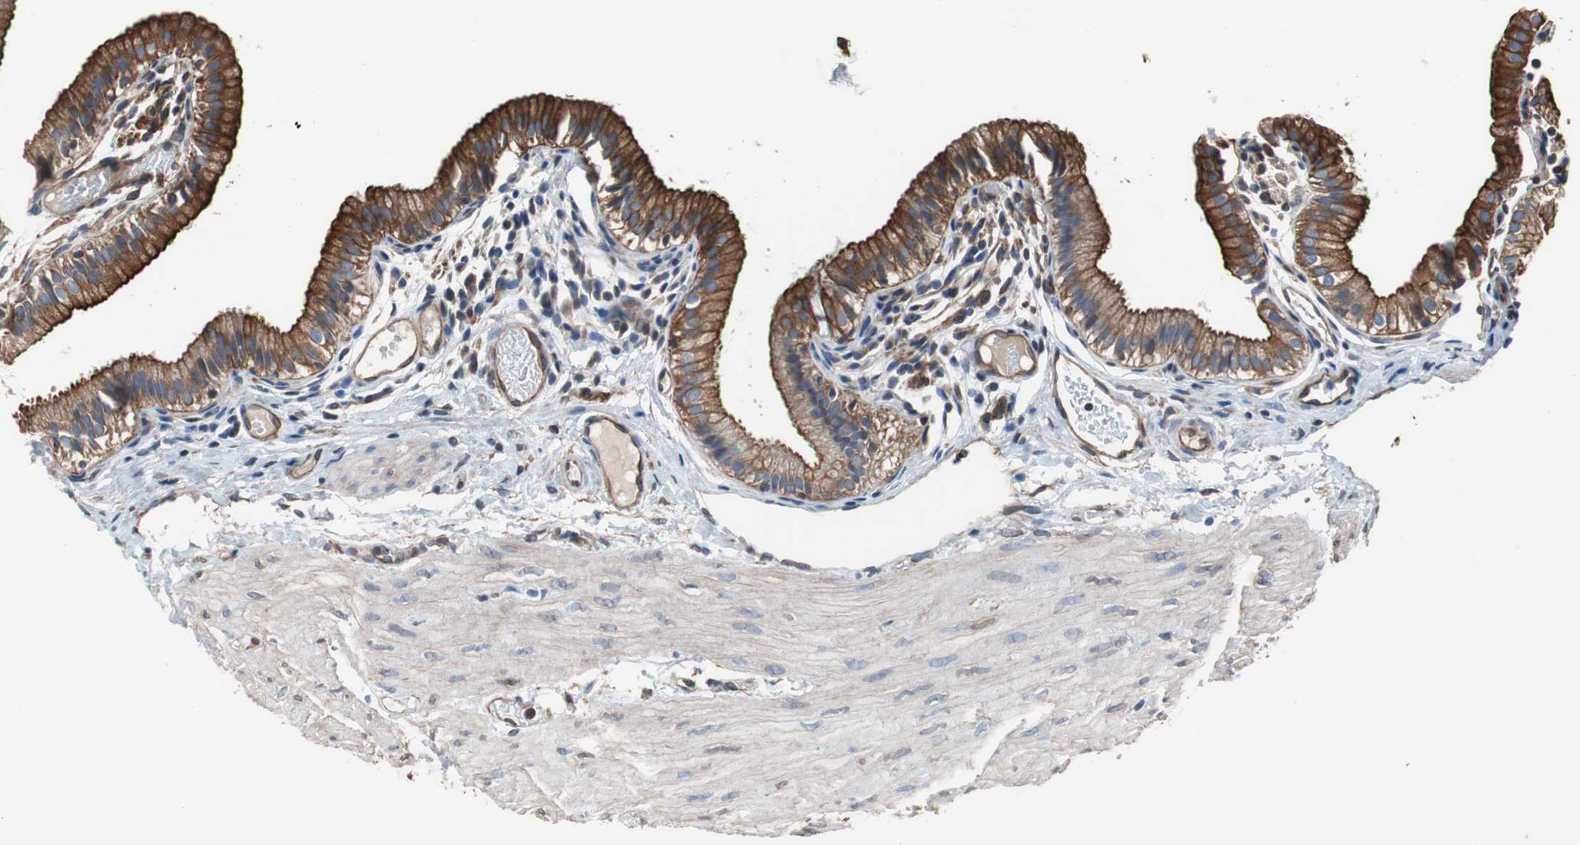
{"staining": {"intensity": "strong", "quantity": ">75%", "location": "cytoplasmic/membranous"}, "tissue": "gallbladder", "cell_type": "Glandular cells", "image_type": "normal", "snomed": [{"axis": "morphology", "description": "Normal tissue, NOS"}, {"axis": "topography", "description": "Gallbladder"}], "caption": "Immunohistochemistry of benign human gallbladder reveals high levels of strong cytoplasmic/membranous positivity in about >75% of glandular cells.", "gene": "KIF3B", "patient": {"sex": "female", "age": 26}}